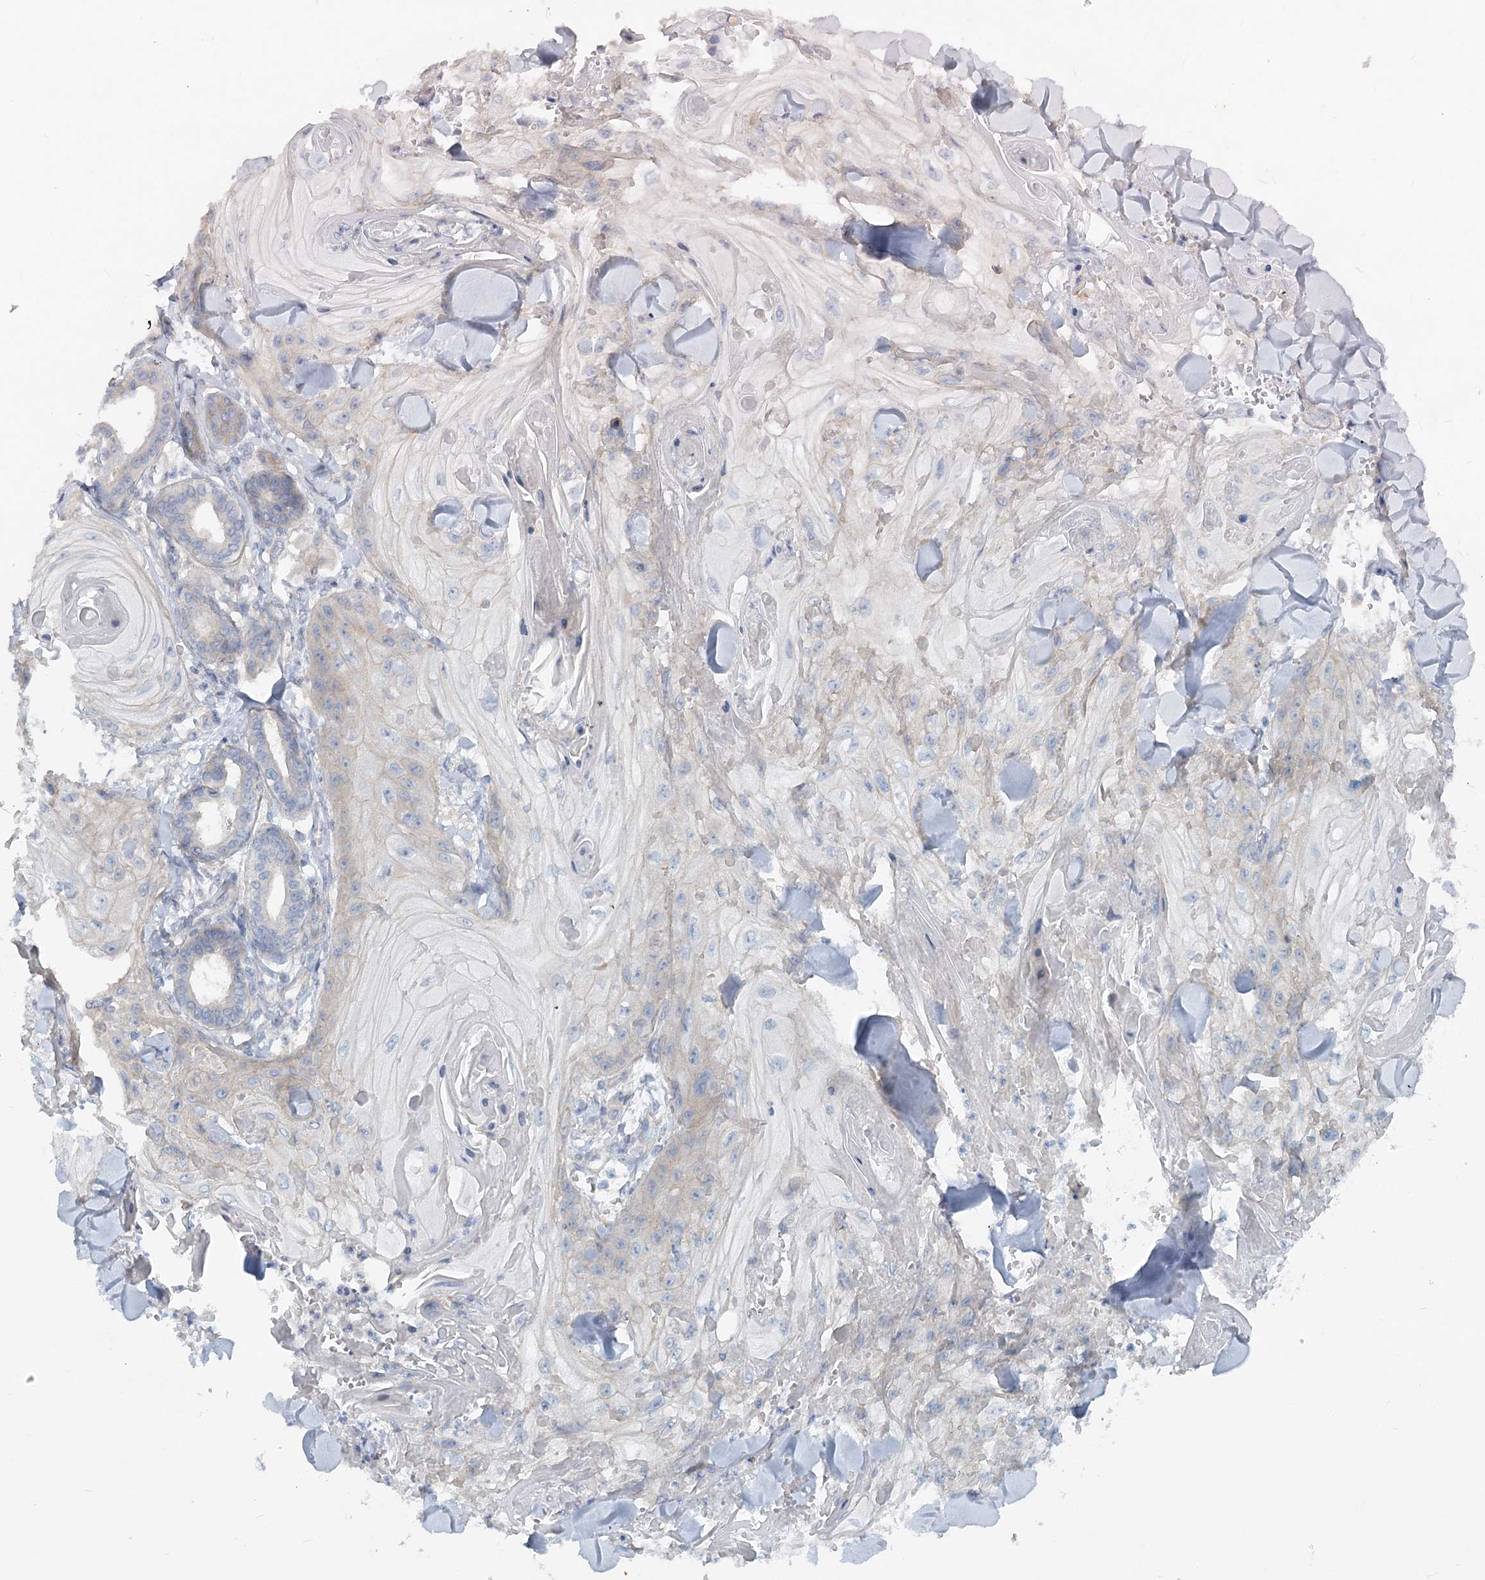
{"staining": {"intensity": "weak", "quantity": "<25%", "location": "cytoplasmic/membranous"}, "tissue": "skin cancer", "cell_type": "Tumor cells", "image_type": "cancer", "snomed": [{"axis": "morphology", "description": "Squamous cell carcinoma, NOS"}, {"axis": "topography", "description": "Skin"}], "caption": "An image of human squamous cell carcinoma (skin) is negative for staining in tumor cells. (DAB (3,3'-diaminobenzidine) immunohistochemistry, high magnification).", "gene": "DNMBP", "patient": {"sex": "male", "age": 74}}